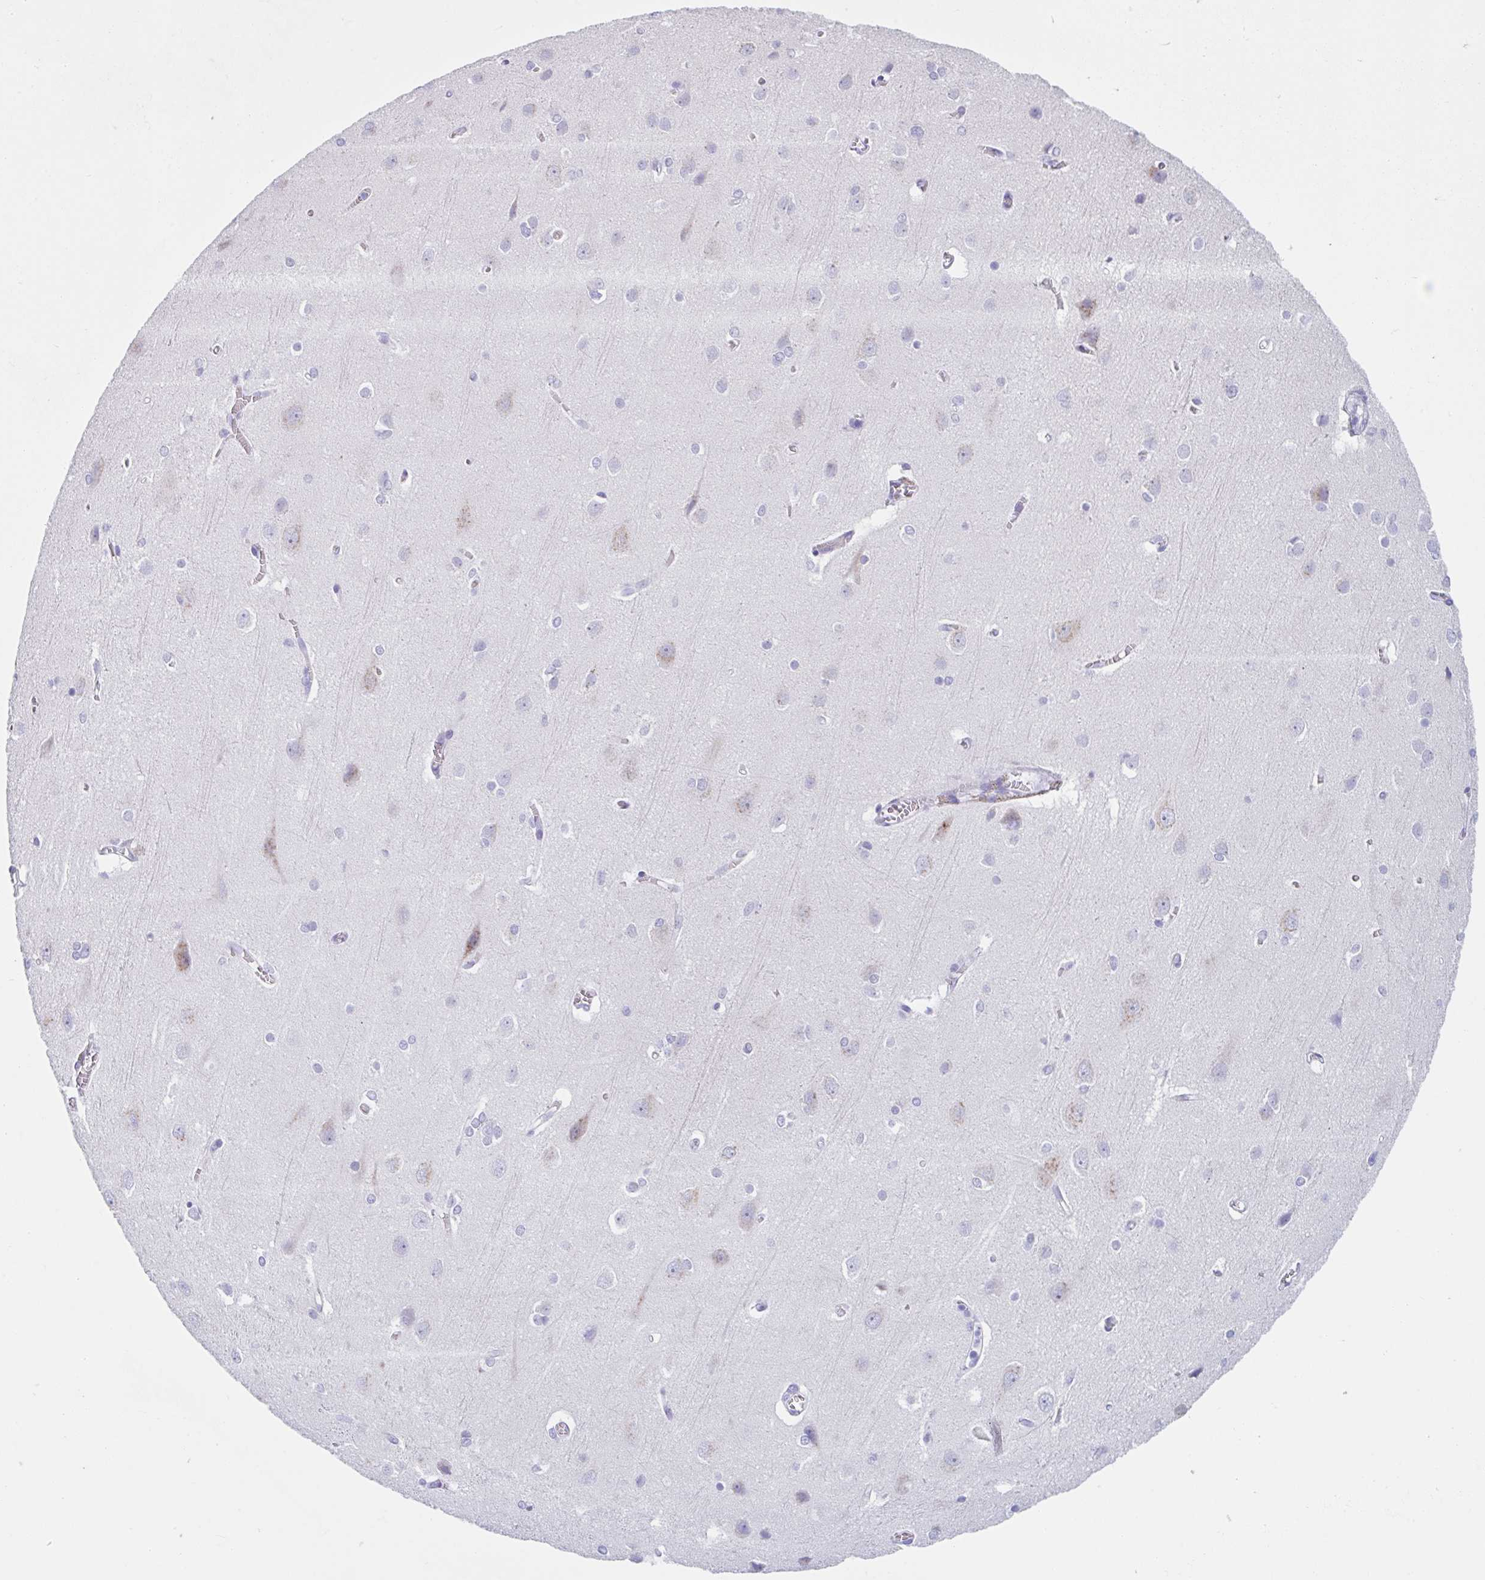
{"staining": {"intensity": "negative", "quantity": "none", "location": "none"}, "tissue": "cerebral cortex", "cell_type": "Endothelial cells", "image_type": "normal", "snomed": [{"axis": "morphology", "description": "Normal tissue, NOS"}, {"axis": "topography", "description": "Cerebral cortex"}], "caption": "The immunohistochemistry histopathology image has no significant staining in endothelial cells of cerebral cortex.", "gene": "CPTP", "patient": {"sex": "male", "age": 37}}